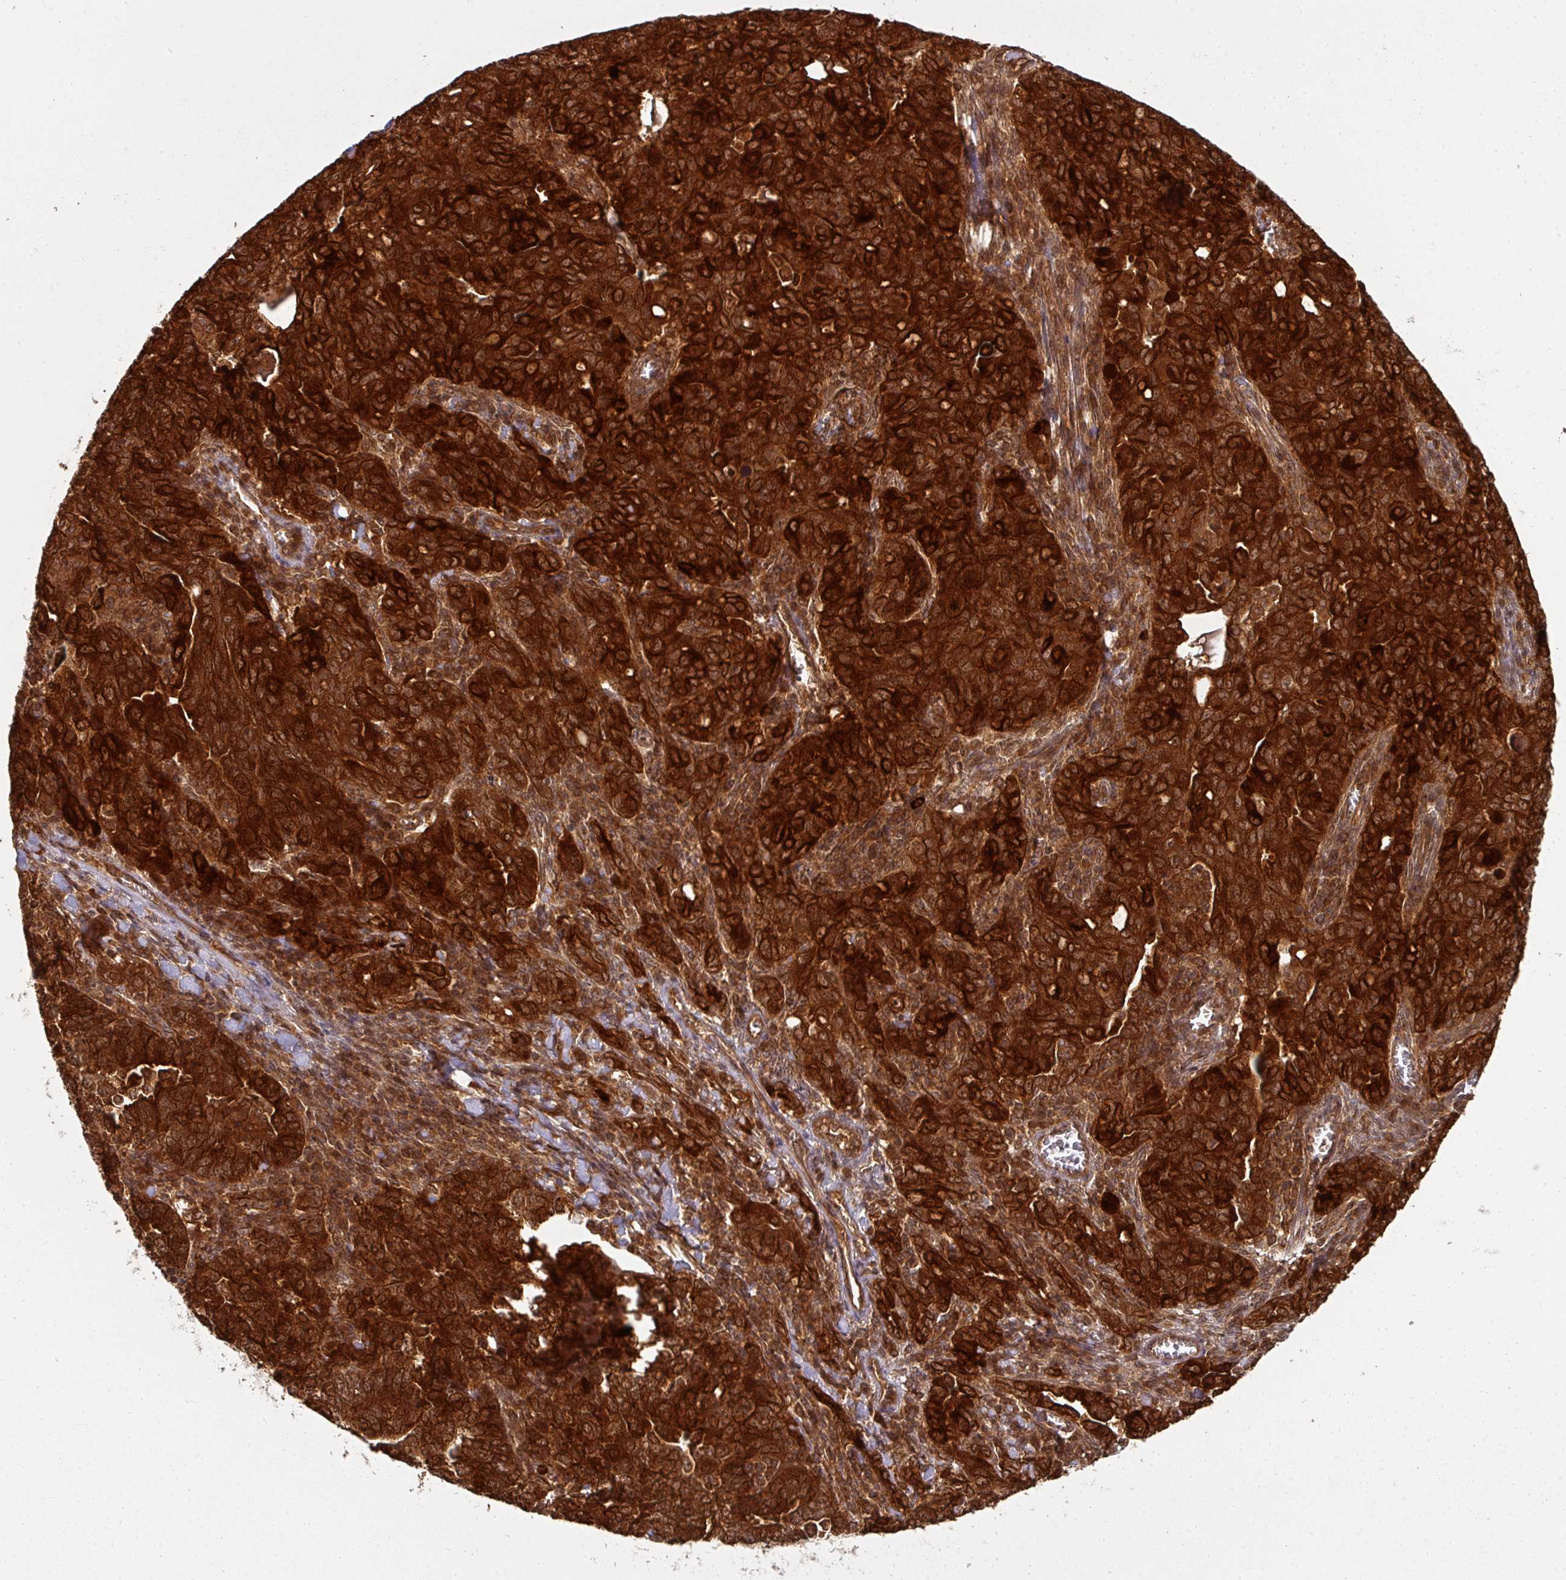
{"staining": {"intensity": "strong", "quantity": ">75%", "location": "cytoplasmic/membranous"}, "tissue": "ovarian cancer", "cell_type": "Tumor cells", "image_type": "cancer", "snomed": [{"axis": "morphology", "description": "Carcinoma, endometroid"}, {"axis": "topography", "description": "Ovary"}], "caption": "Immunohistochemistry (IHC) photomicrograph of ovarian endometroid carcinoma stained for a protein (brown), which reveals high levels of strong cytoplasmic/membranous positivity in about >75% of tumor cells.", "gene": "EIF4EBP2", "patient": {"sex": "female", "age": 62}}